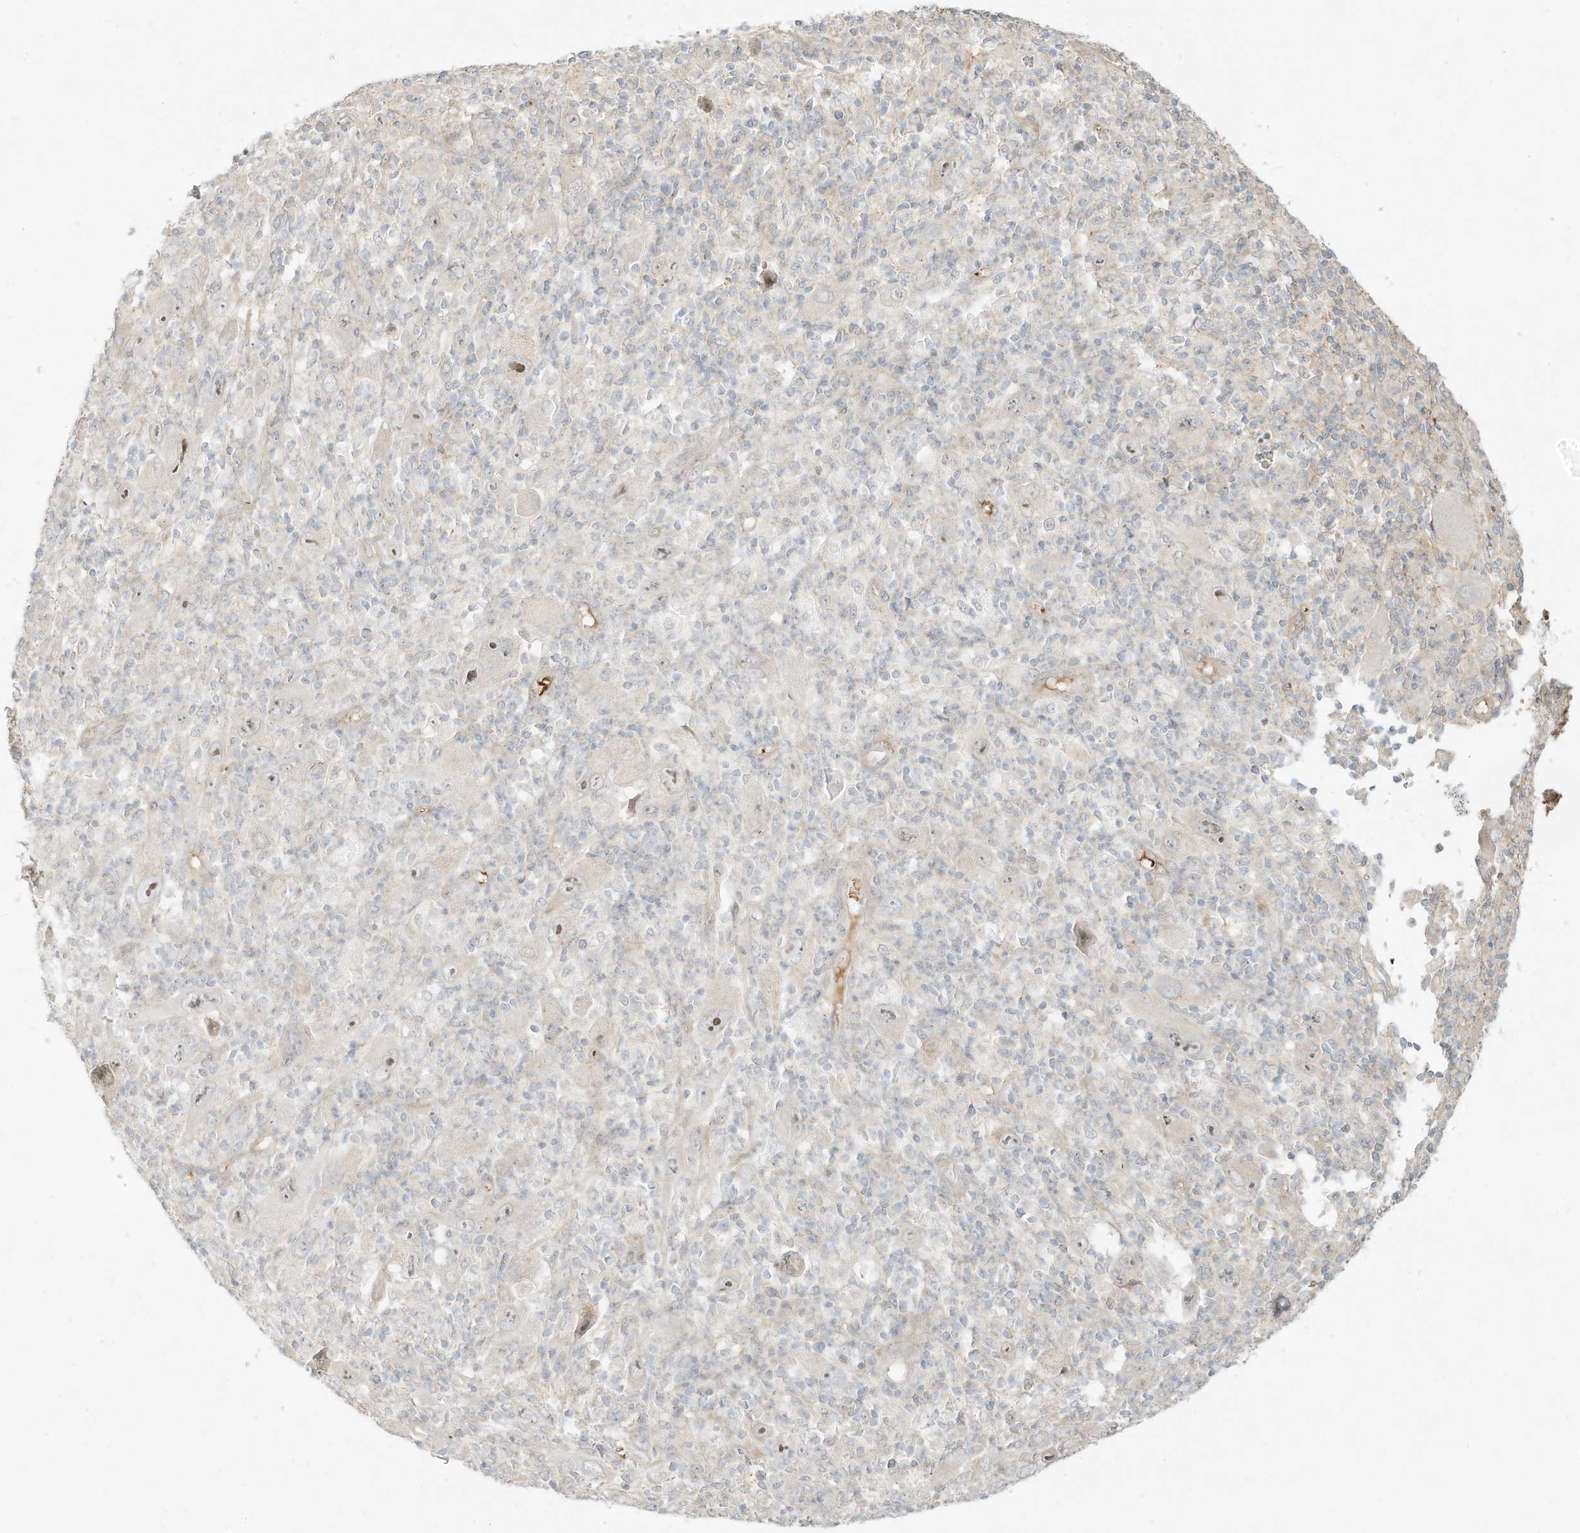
{"staining": {"intensity": "negative", "quantity": "none", "location": "none"}, "tissue": "melanoma", "cell_type": "Tumor cells", "image_type": "cancer", "snomed": [{"axis": "morphology", "description": "Malignant melanoma, Metastatic site"}, {"axis": "topography", "description": "Skin"}], "caption": "IHC micrograph of human melanoma stained for a protein (brown), which displays no staining in tumor cells.", "gene": "OFD1", "patient": {"sex": "female", "age": 56}}